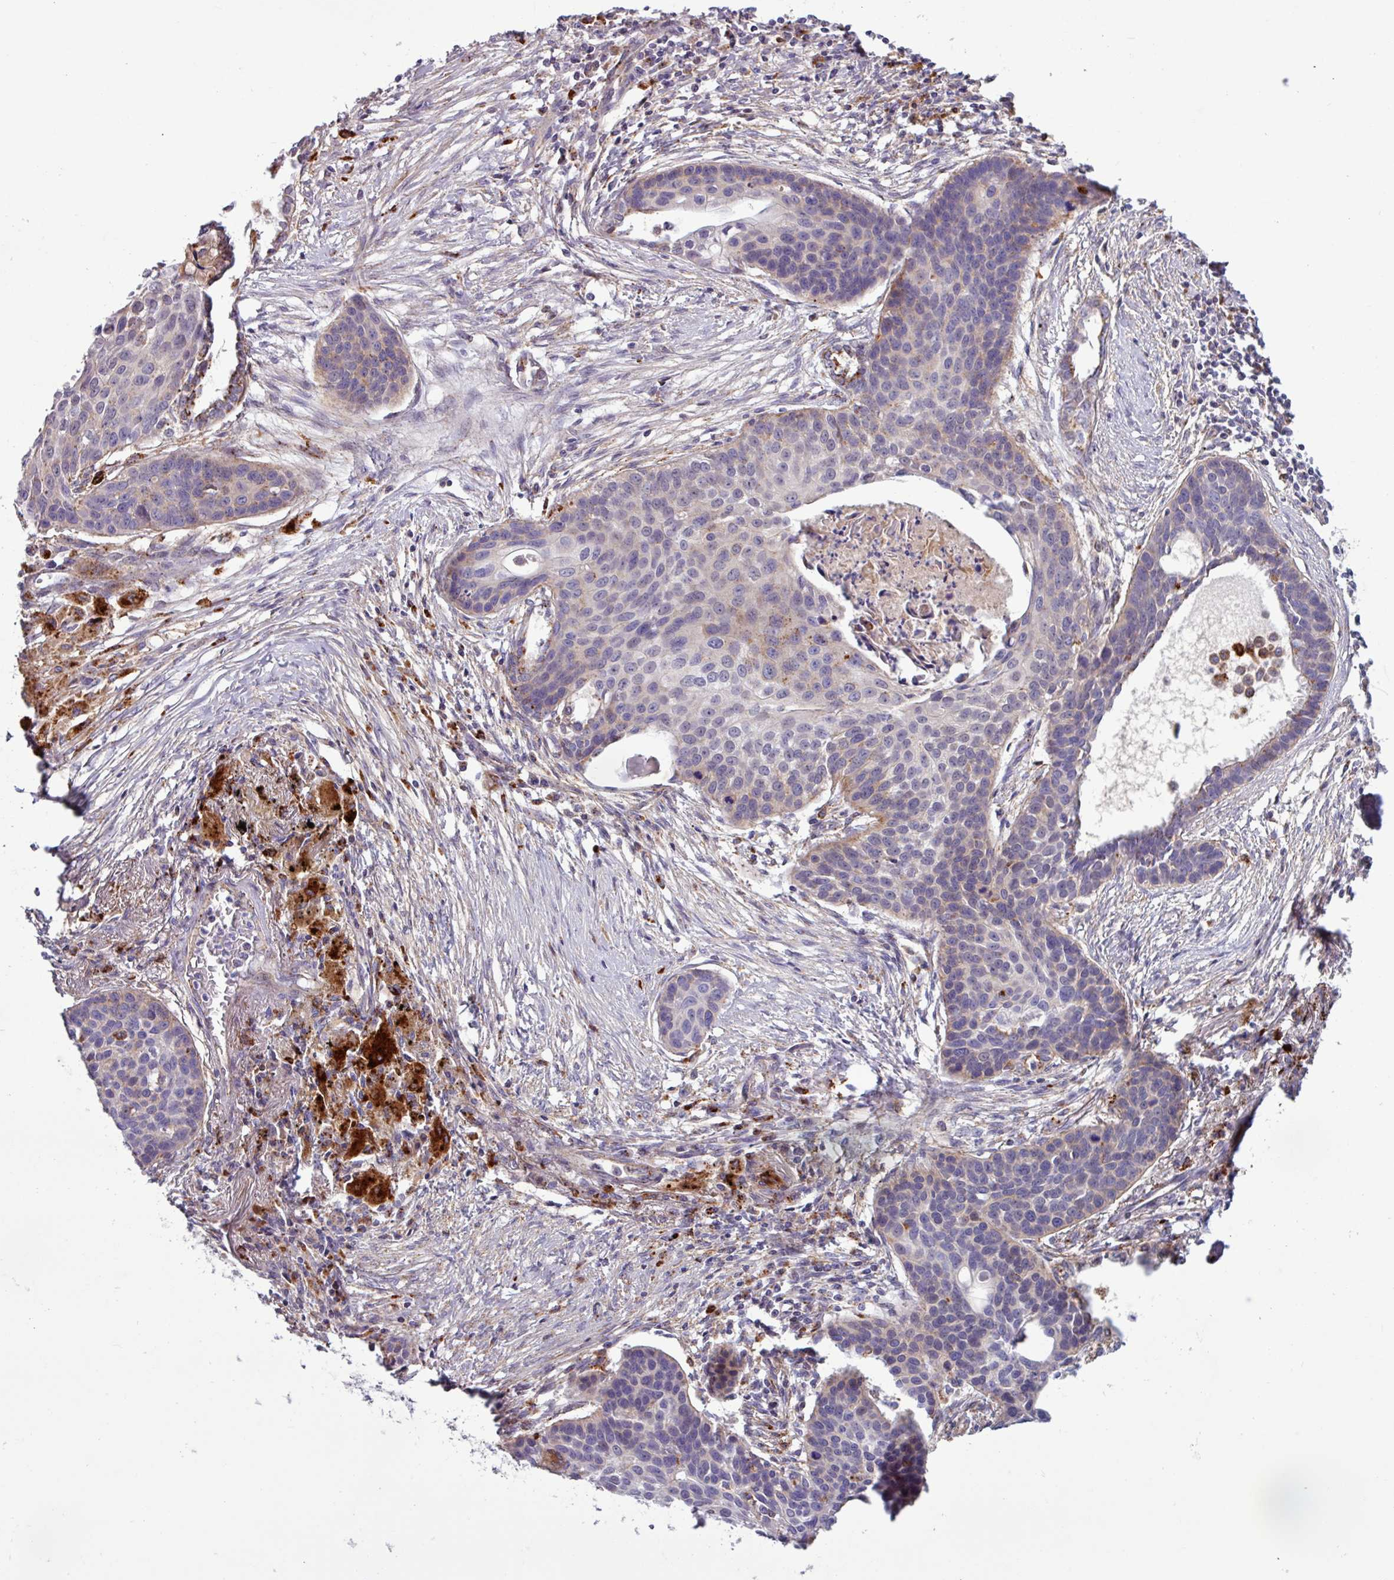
{"staining": {"intensity": "weak", "quantity": "25%-75%", "location": "cytoplasmic/membranous"}, "tissue": "lung cancer", "cell_type": "Tumor cells", "image_type": "cancer", "snomed": [{"axis": "morphology", "description": "Squamous cell carcinoma, NOS"}, {"axis": "topography", "description": "Lung"}], "caption": "DAB (3,3'-diaminobenzidine) immunohistochemical staining of human lung cancer (squamous cell carcinoma) displays weak cytoplasmic/membranous protein expression in about 25%-75% of tumor cells. The protein of interest is stained brown, and the nuclei are stained in blue (DAB IHC with brightfield microscopy, high magnification).", "gene": "AMIGO2", "patient": {"sex": "male", "age": 71}}